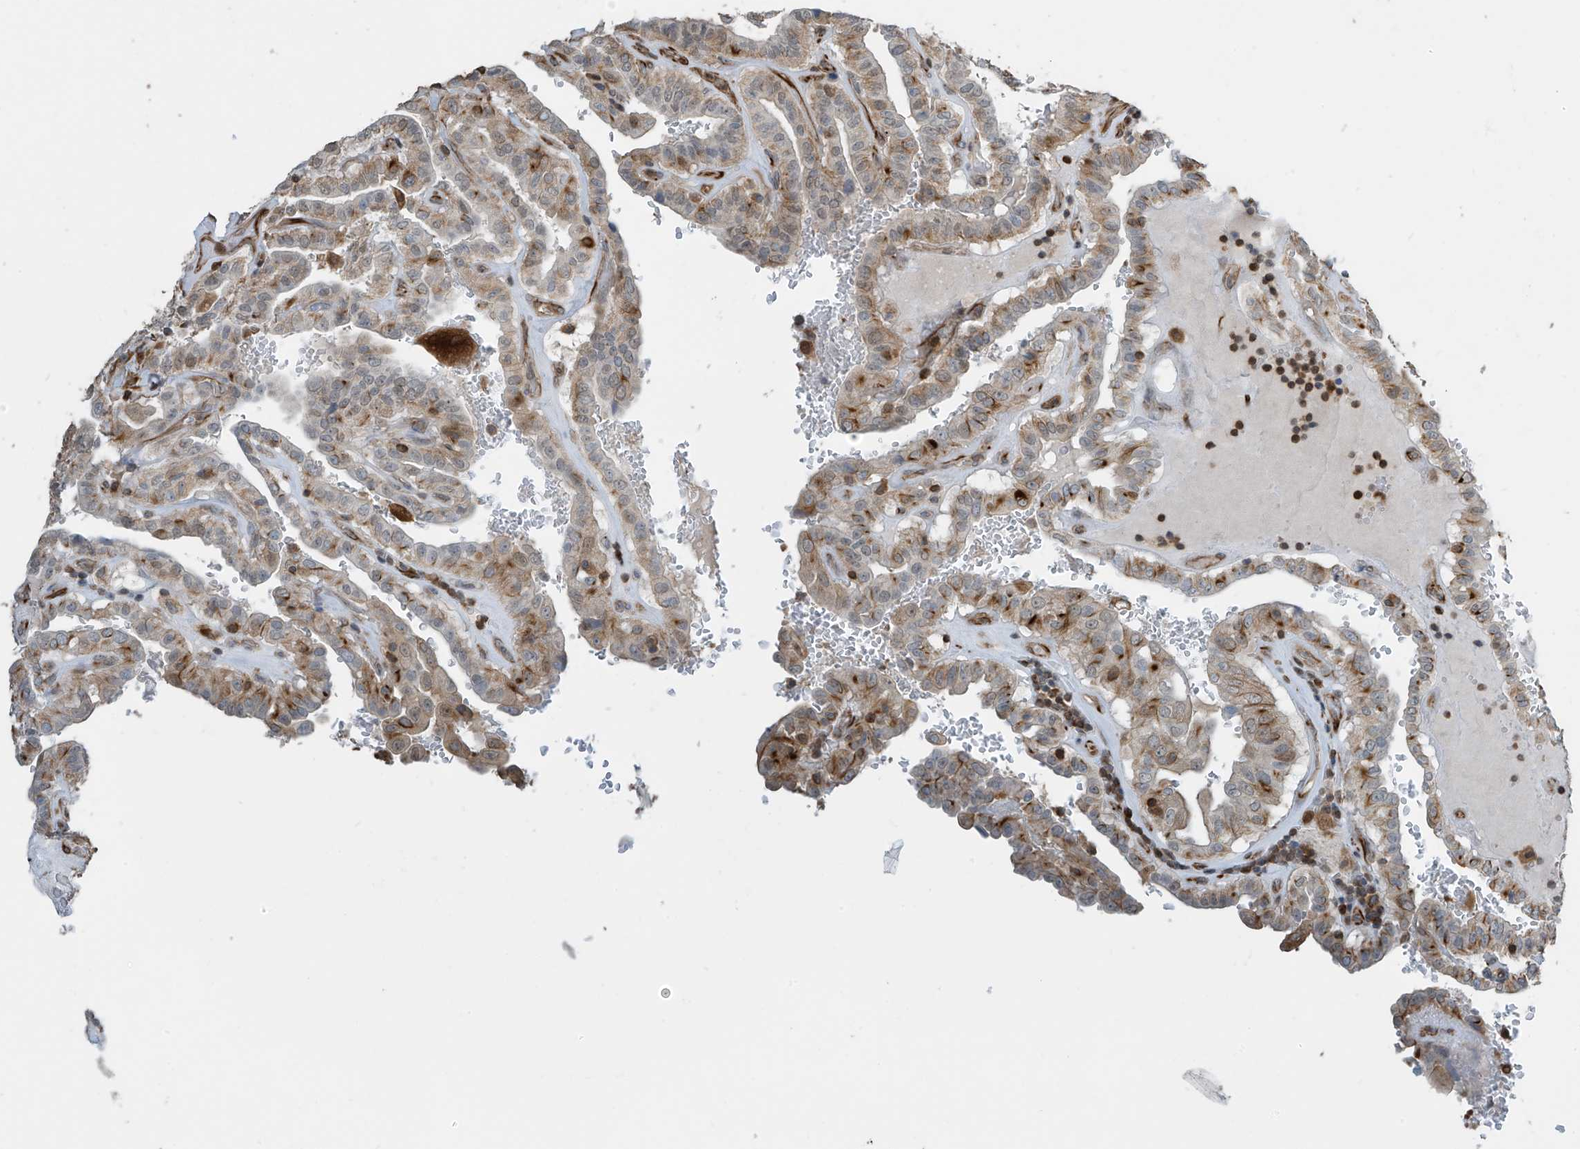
{"staining": {"intensity": "moderate", "quantity": "25%-75%", "location": "cytoplasmic/membranous"}, "tissue": "thyroid cancer", "cell_type": "Tumor cells", "image_type": "cancer", "snomed": [{"axis": "morphology", "description": "Papillary adenocarcinoma, NOS"}, {"axis": "topography", "description": "Thyroid gland"}], "caption": "IHC staining of thyroid papillary adenocarcinoma, which demonstrates medium levels of moderate cytoplasmic/membranous staining in about 25%-75% of tumor cells indicating moderate cytoplasmic/membranous protein positivity. The staining was performed using DAB (brown) for protein detection and nuclei were counterstained in hematoxylin (blue).", "gene": "SH3BGRL3", "patient": {"sex": "male", "age": 77}}